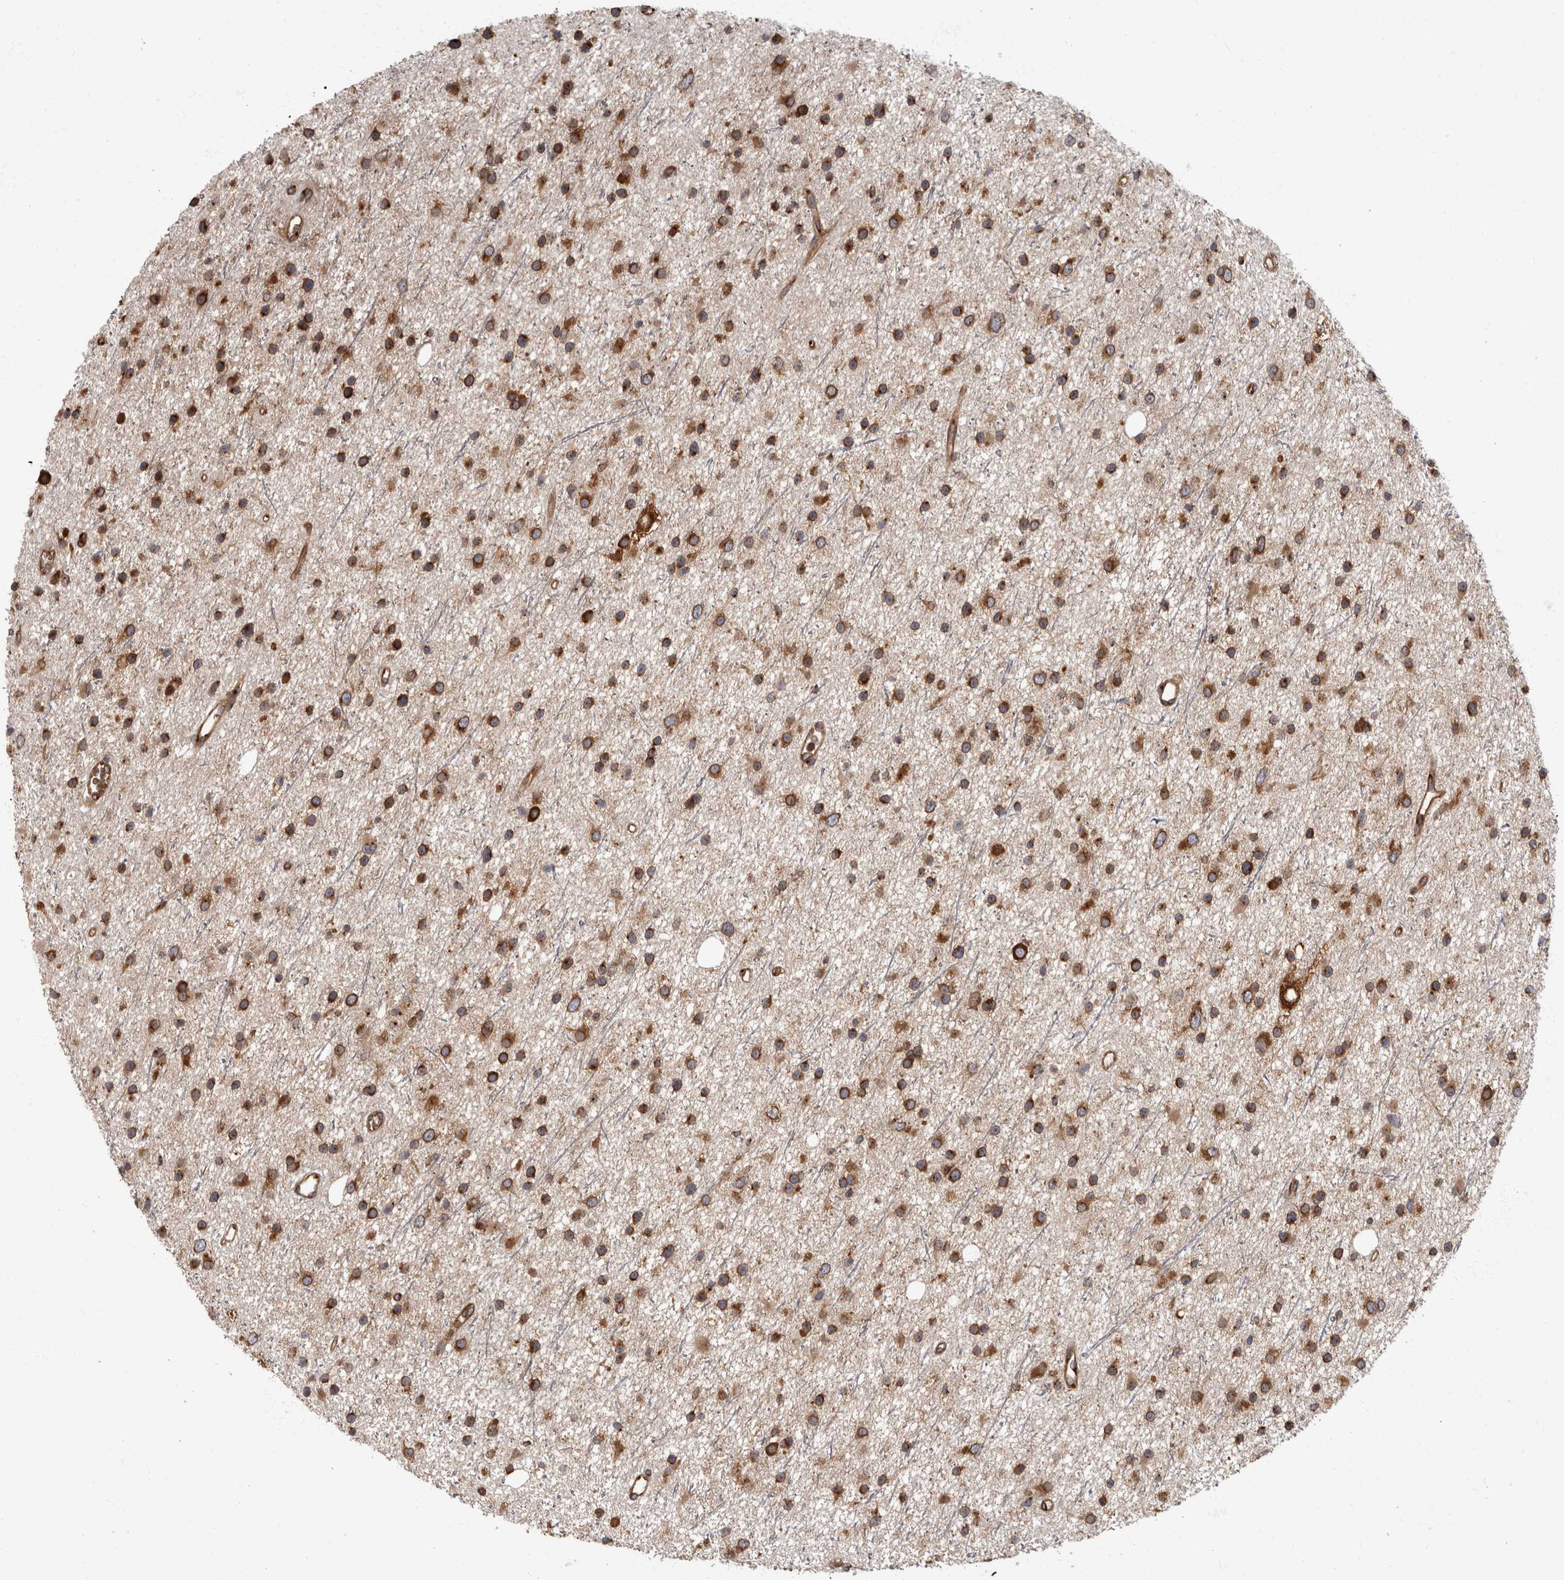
{"staining": {"intensity": "strong", "quantity": ">75%", "location": "cytoplasmic/membranous"}, "tissue": "glioma", "cell_type": "Tumor cells", "image_type": "cancer", "snomed": [{"axis": "morphology", "description": "Glioma, malignant, Low grade"}, {"axis": "topography", "description": "Cerebral cortex"}], "caption": "Tumor cells exhibit strong cytoplasmic/membranous staining in approximately >75% of cells in glioma. (DAB = brown stain, brightfield microscopy at high magnification).", "gene": "HOOK3", "patient": {"sex": "female", "age": 39}}